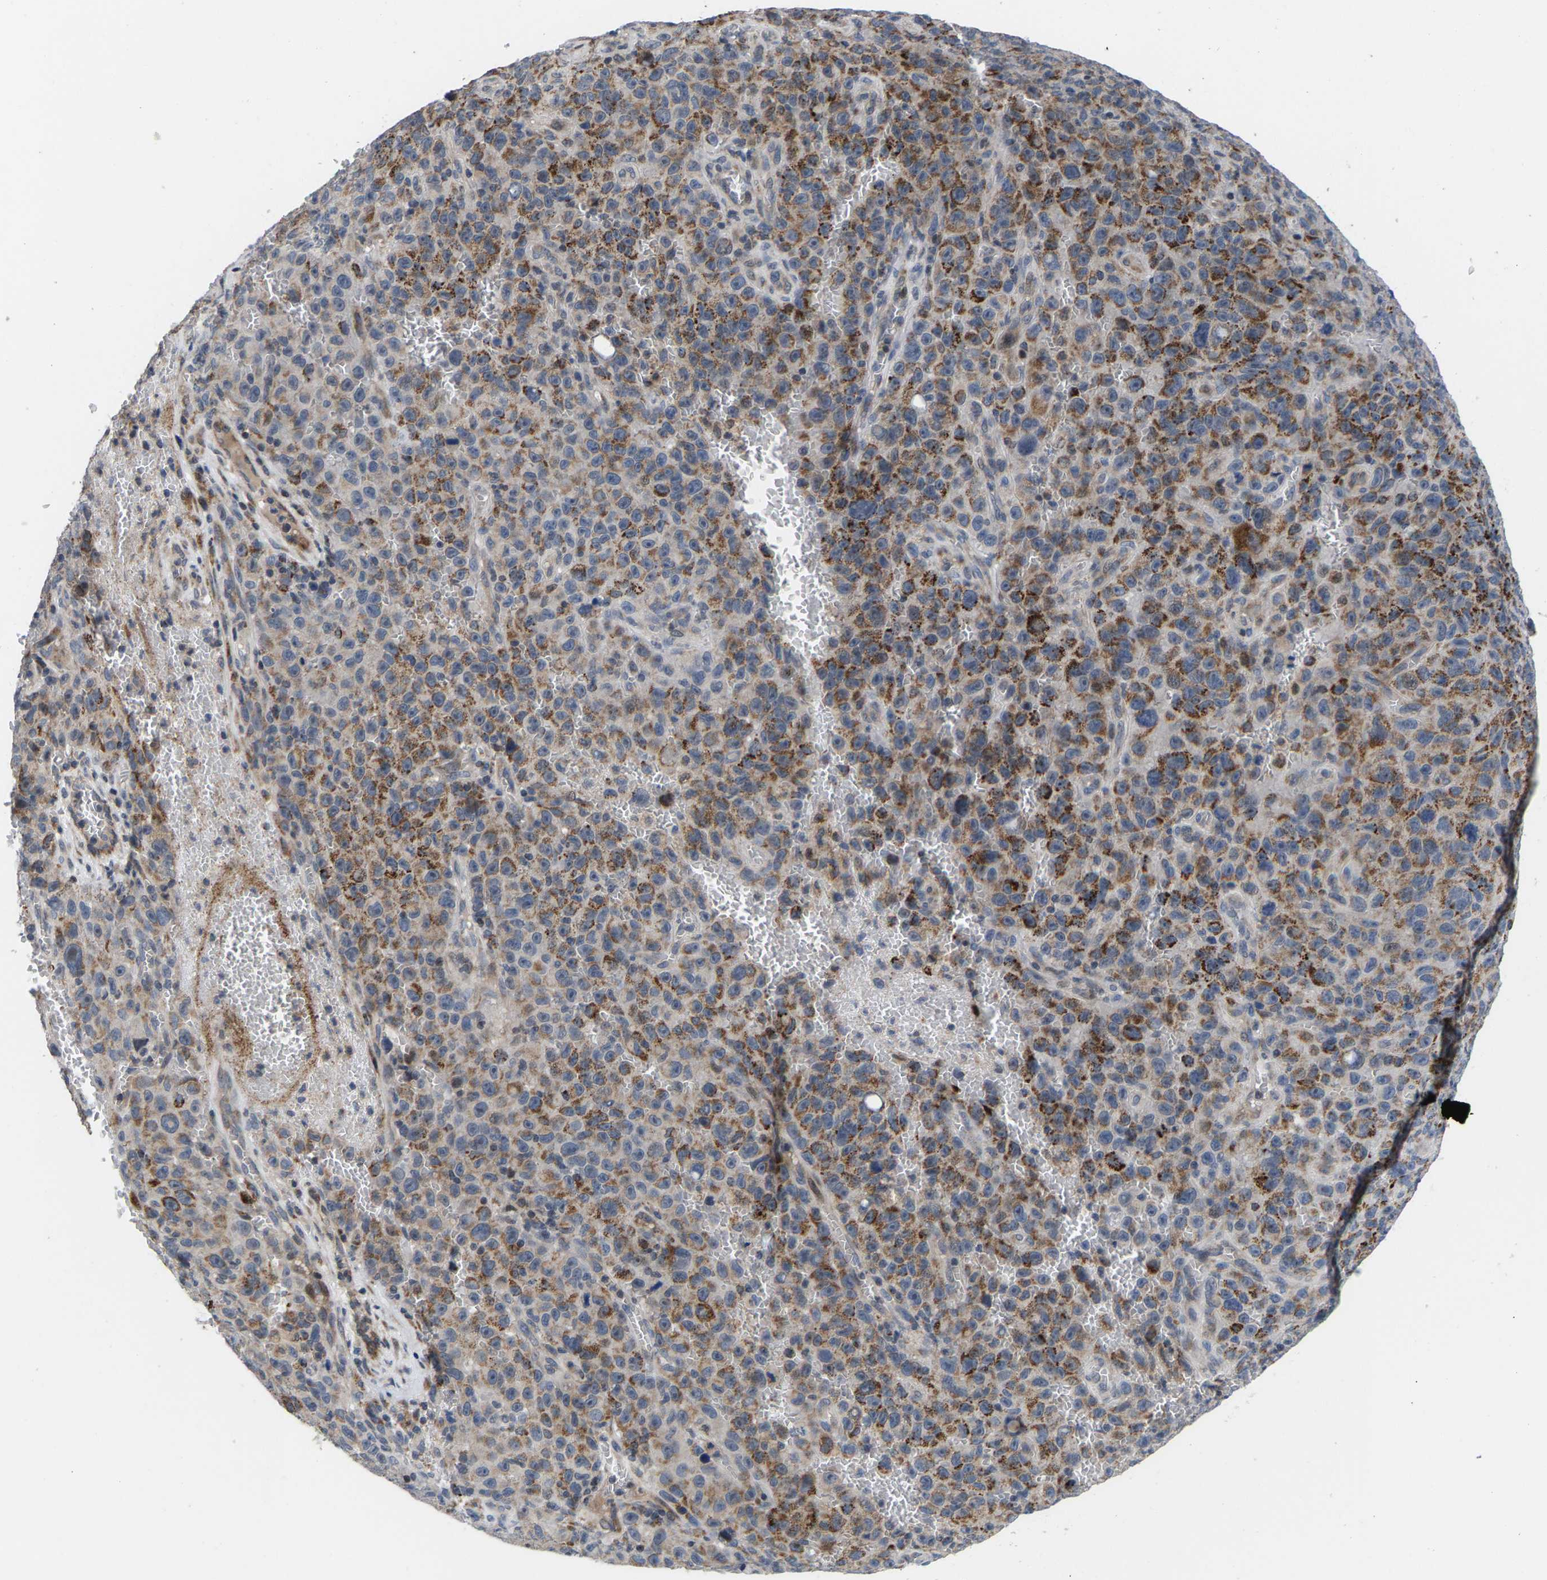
{"staining": {"intensity": "strong", "quantity": "25%-75%", "location": "cytoplasmic/membranous"}, "tissue": "melanoma", "cell_type": "Tumor cells", "image_type": "cancer", "snomed": [{"axis": "morphology", "description": "Malignant melanoma, NOS"}, {"axis": "topography", "description": "Skin"}], "caption": "Protein expression by IHC shows strong cytoplasmic/membranous expression in approximately 25%-75% of tumor cells in melanoma. (DAB (3,3'-diaminobenzidine) = brown stain, brightfield microscopy at high magnification).", "gene": "TDRKH", "patient": {"sex": "female", "age": 82}}